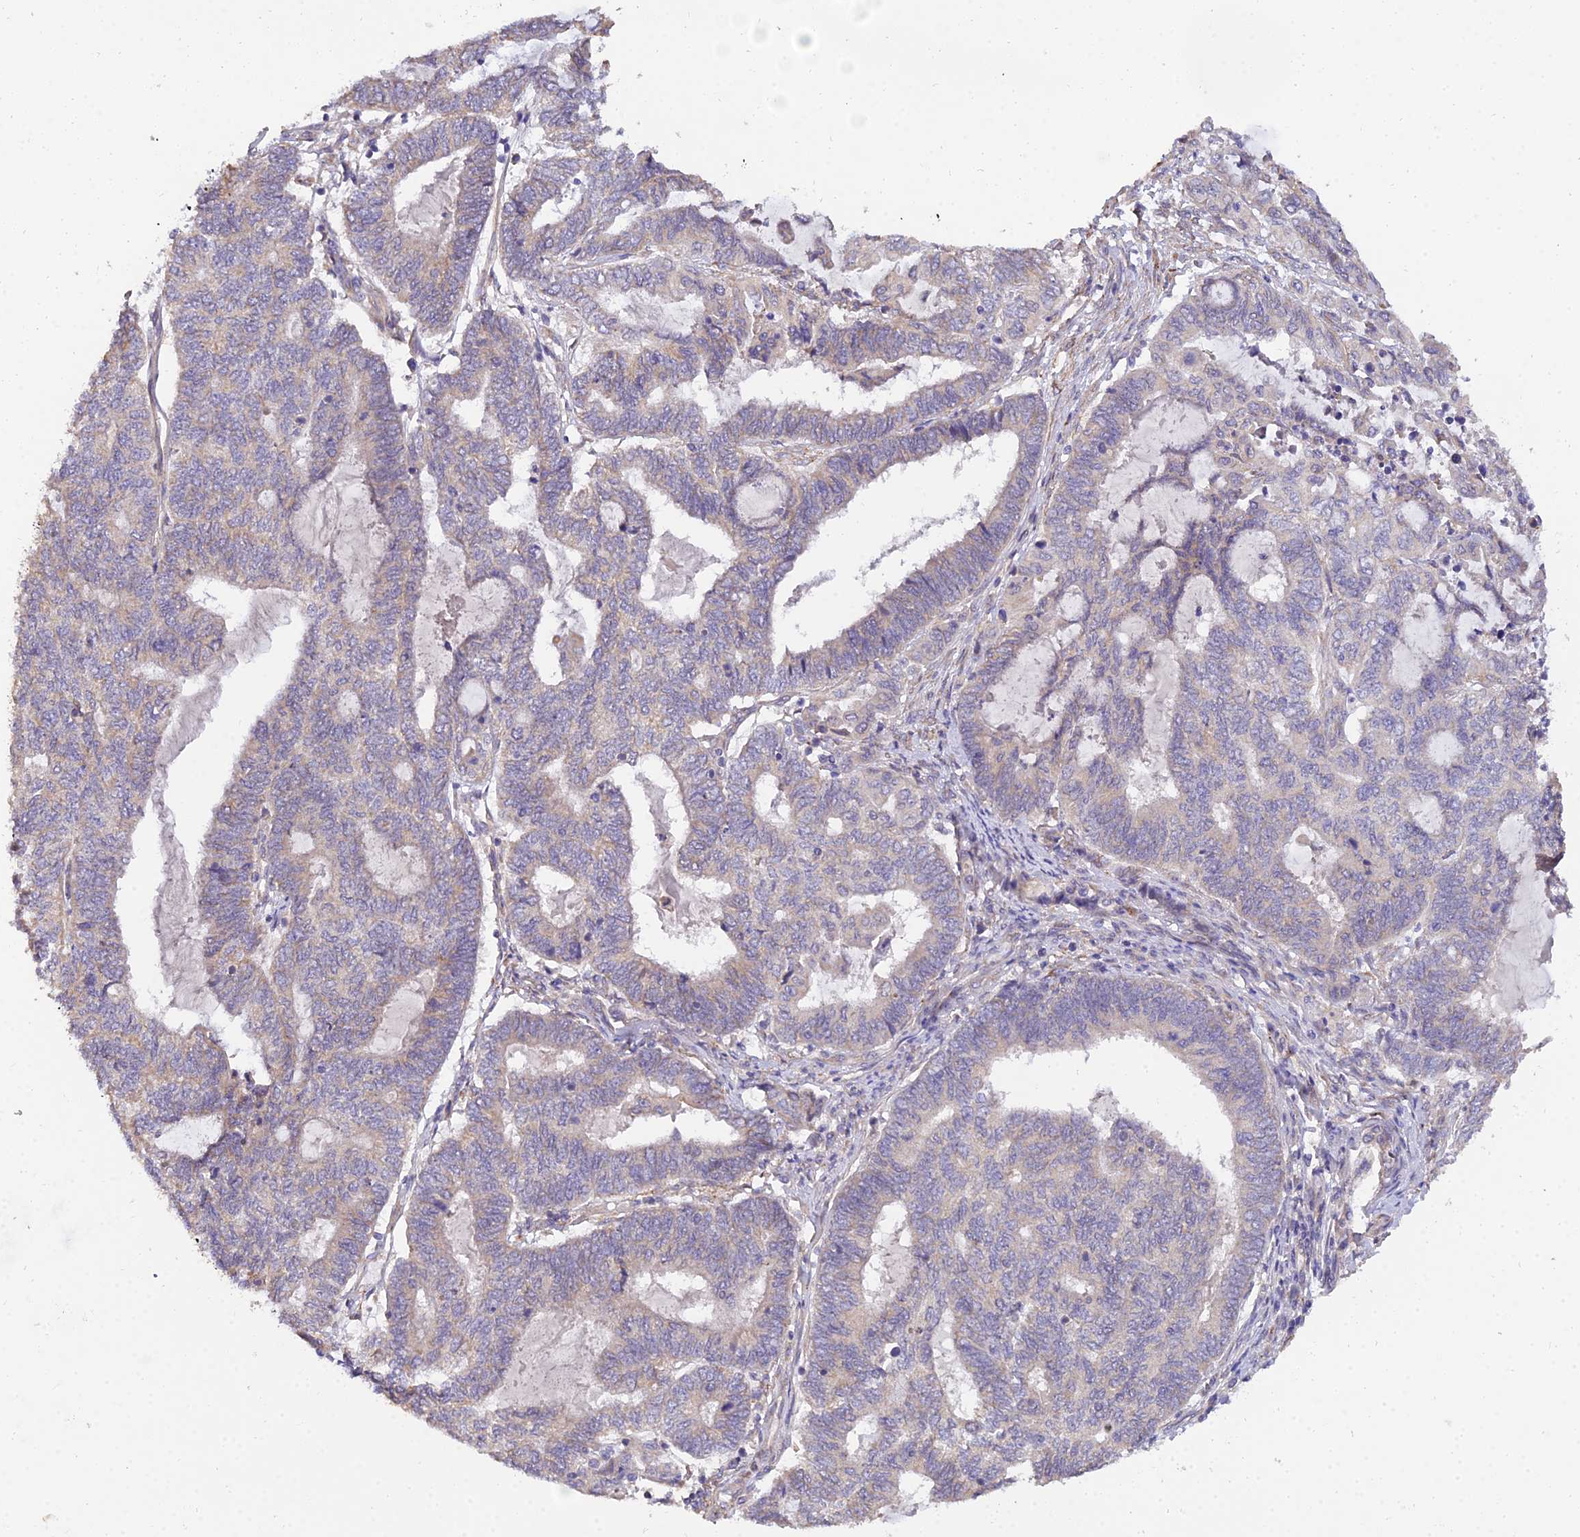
{"staining": {"intensity": "weak", "quantity": "25%-75%", "location": "cytoplasmic/membranous"}, "tissue": "endometrial cancer", "cell_type": "Tumor cells", "image_type": "cancer", "snomed": [{"axis": "morphology", "description": "Adenocarcinoma, NOS"}, {"axis": "topography", "description": "Uterus"}, {"axis": "topography", "description": "Endometrium"}], "caption": "Endometrial cancer (adenocarcinoma) stained for a protein (brown) exhibits weak cytoplasmic/membranous positive positivity in about 25%-75% of tumor cells.", "gene": "ARL8B", "patient": {"sex": "female", "age": 70}}